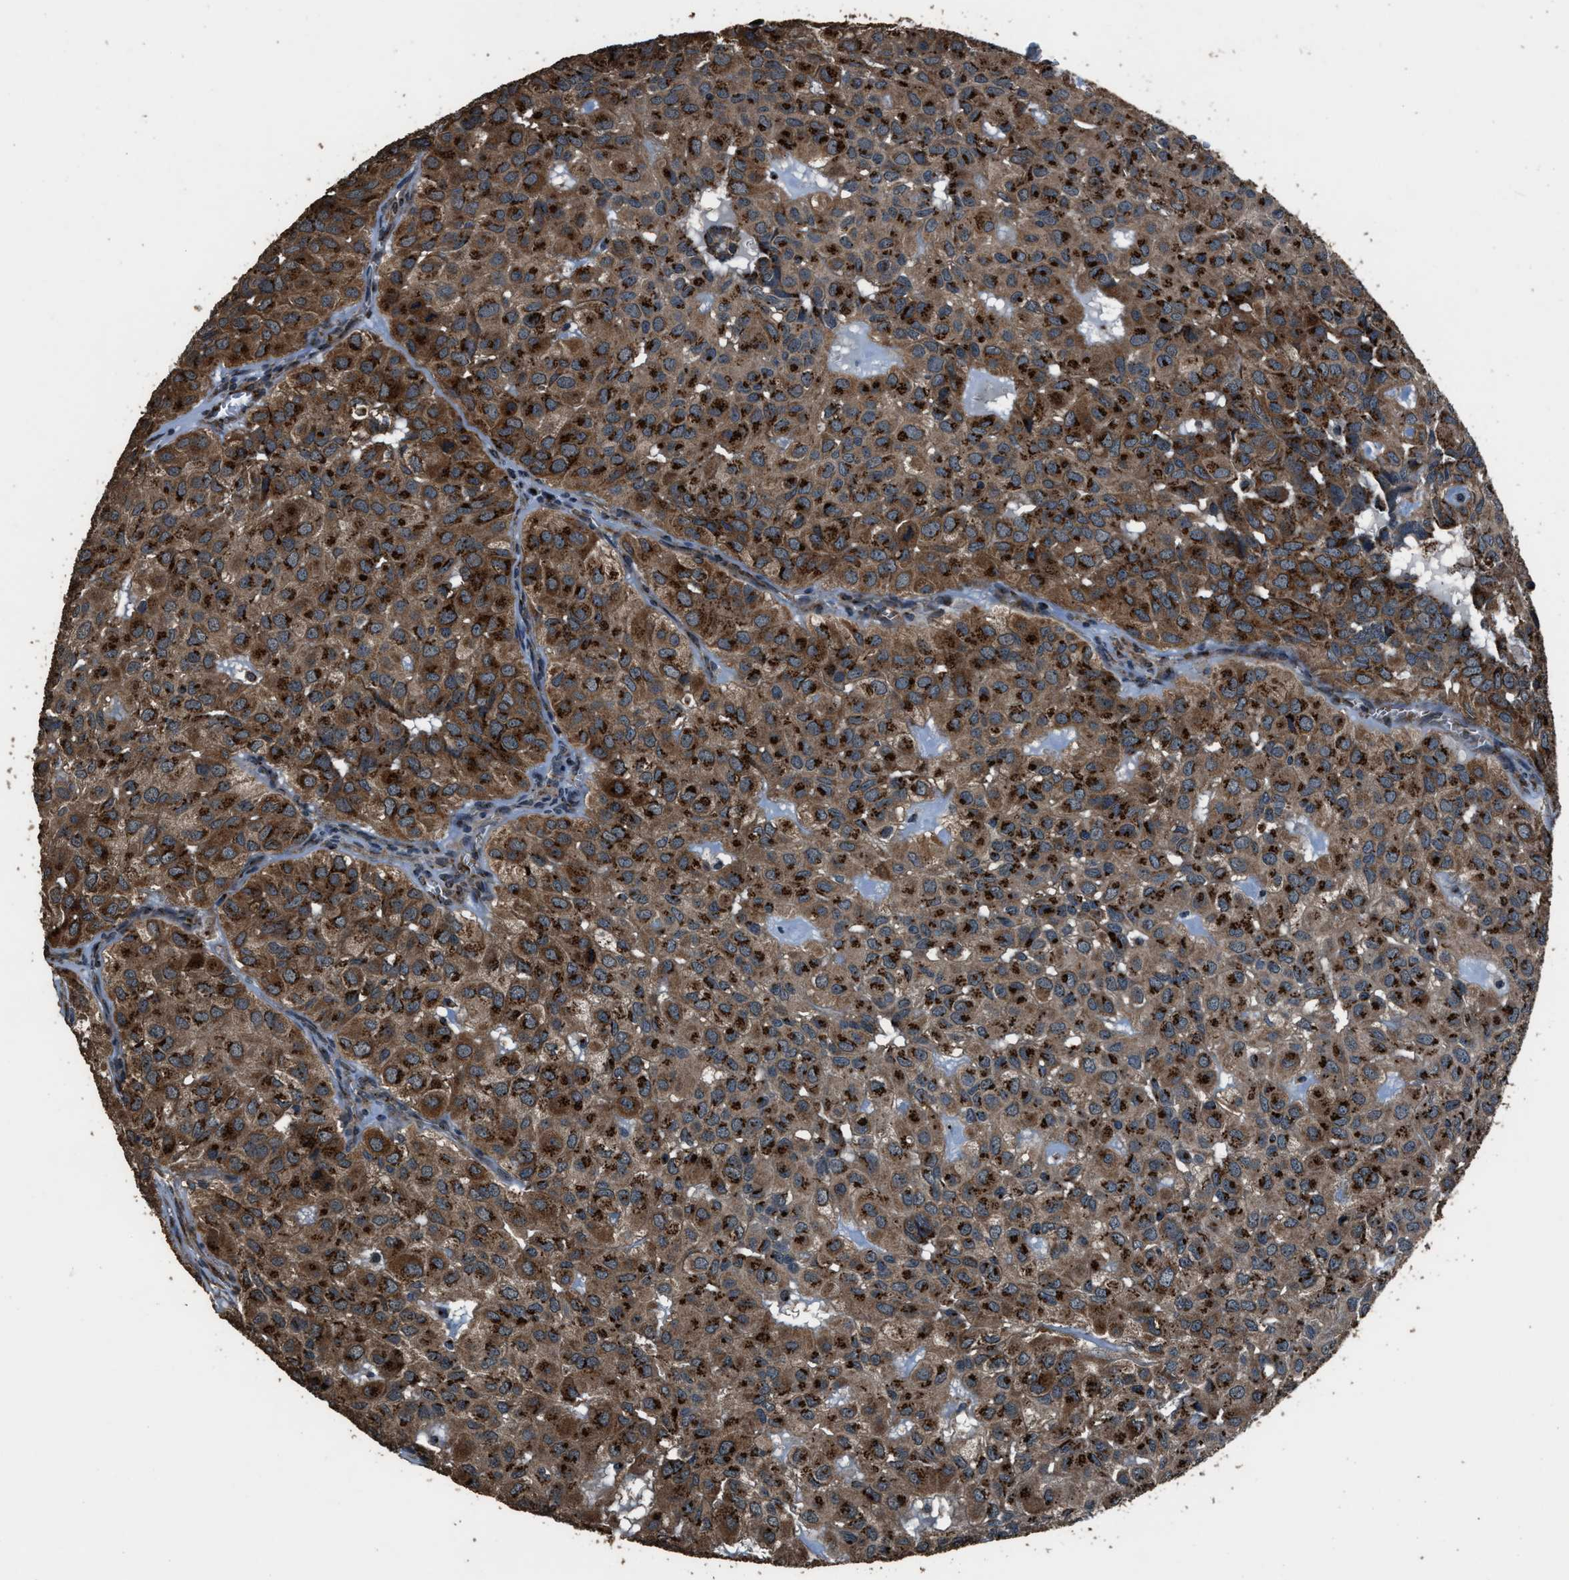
{"staining": {"intensity": "strong", "quantity": ">75%", "location": "cytoplasmic/membranous"}, "tissue": "head and neck cancer", "cell_type": "Tumor cells", "image_type": "cancer", "snomed": [{"axis": "morphology", "description": "Adenocarcinoma, NOS"}, {"axis": "topography", "description": "Salivary gland, NOS"}, {"axis": "topography", "description": "Head-Neck"}], "caption": "Strong cytoplasmic/membranous positivity for a protein is present in approximately >75% of tumor cells of adenocarcinoma (head and neck) using IHC.", "gene": "SLC38A10", "patient": {"sex": "female", "age": 76}}